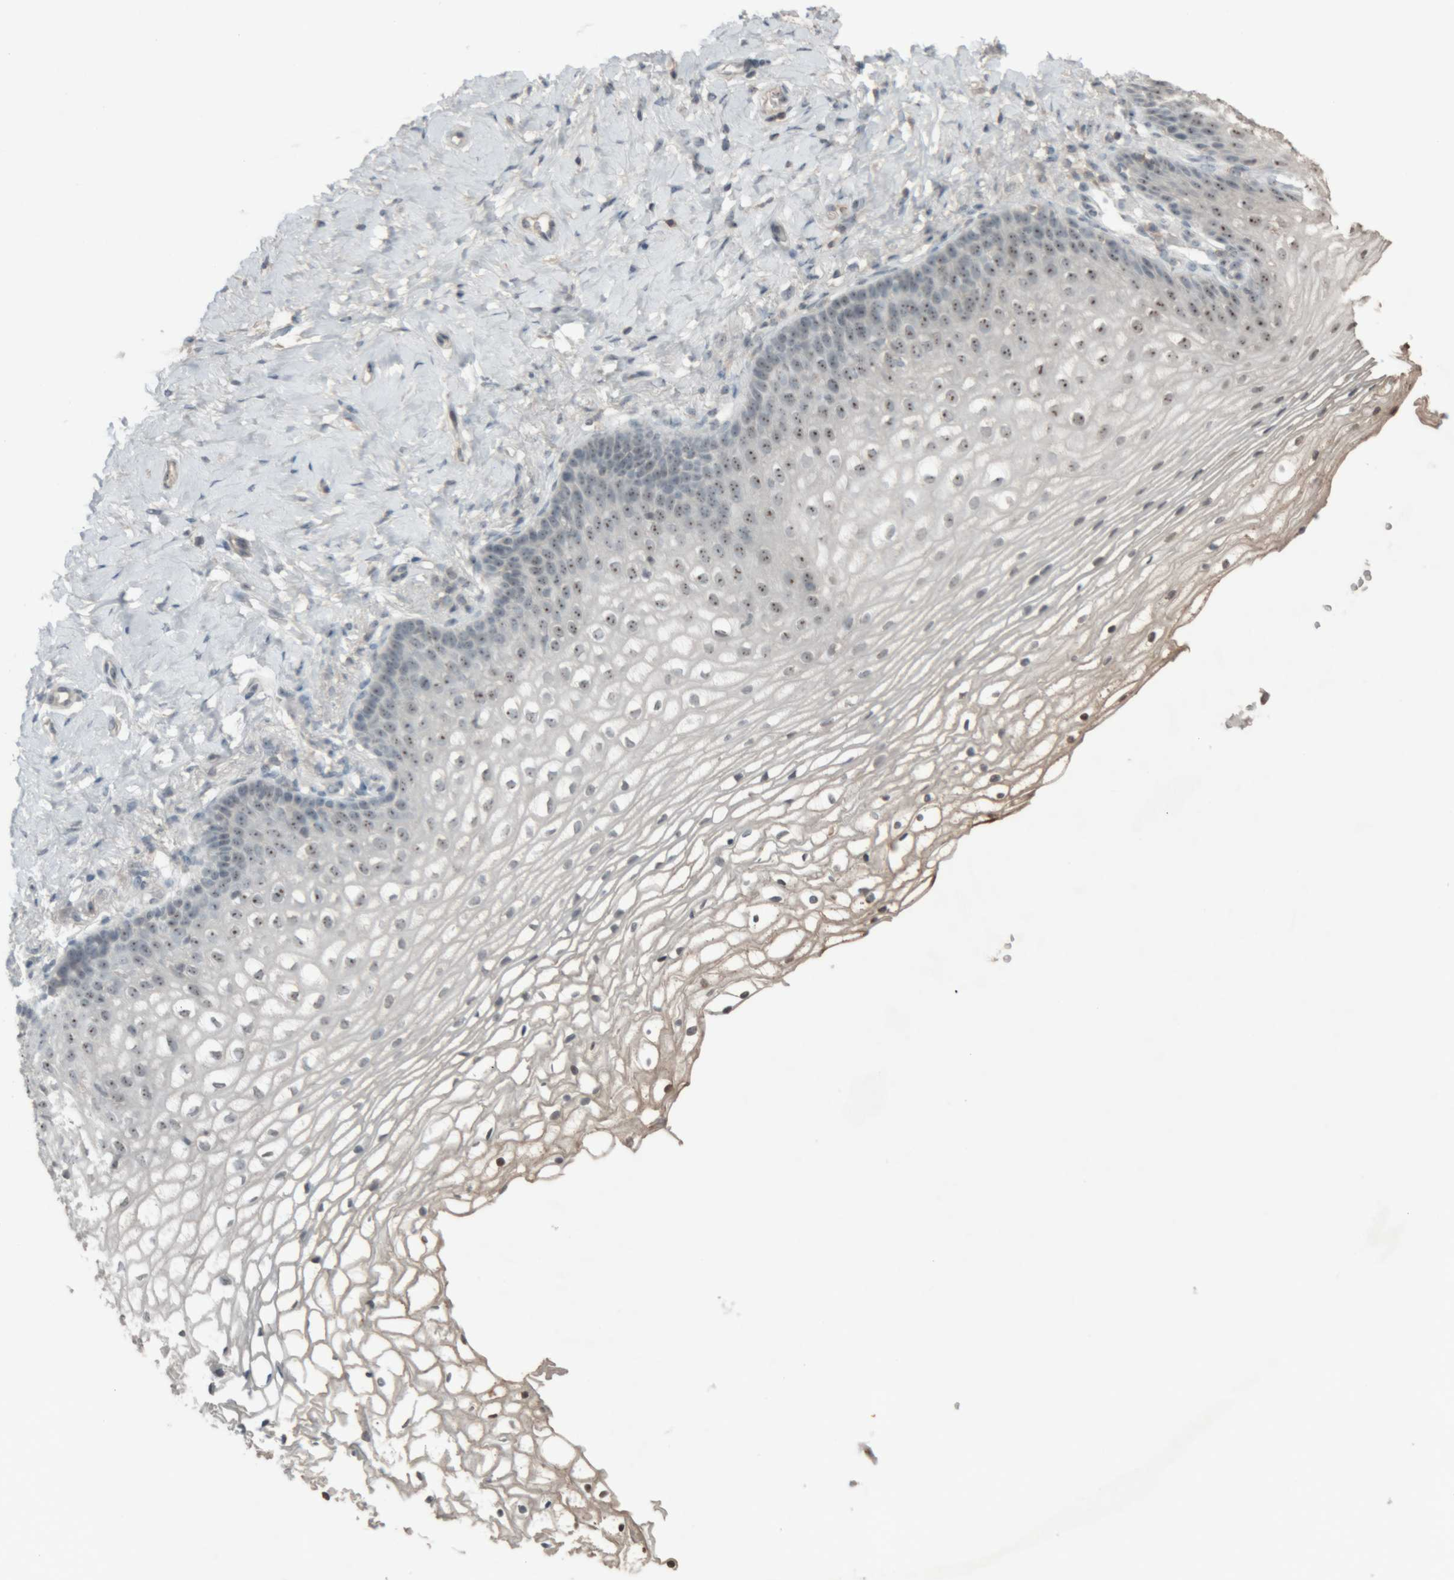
{"staining": {"intensity": "moderate", "quantity": ">75%", "location": "nuclear"}, "tissue": "vagina", "cell_type": "Squamous epithelial cells", "image_type": "normal", "snomed": [{"axis": "morphology", "description": "Normal tissue, NOS"}, {"axis": "topography", "description": "Vagina"}], "caption": "A brown stain highlights moderate nuclear staining of a protein in squamous epithelial cells of benign vagina. (DAB (3,3'-diaminobenzidine) IHC with brightfield microscopy, high magnification).", "gene": "RPF1", "patient": {"sex": "female", "age": 60}}